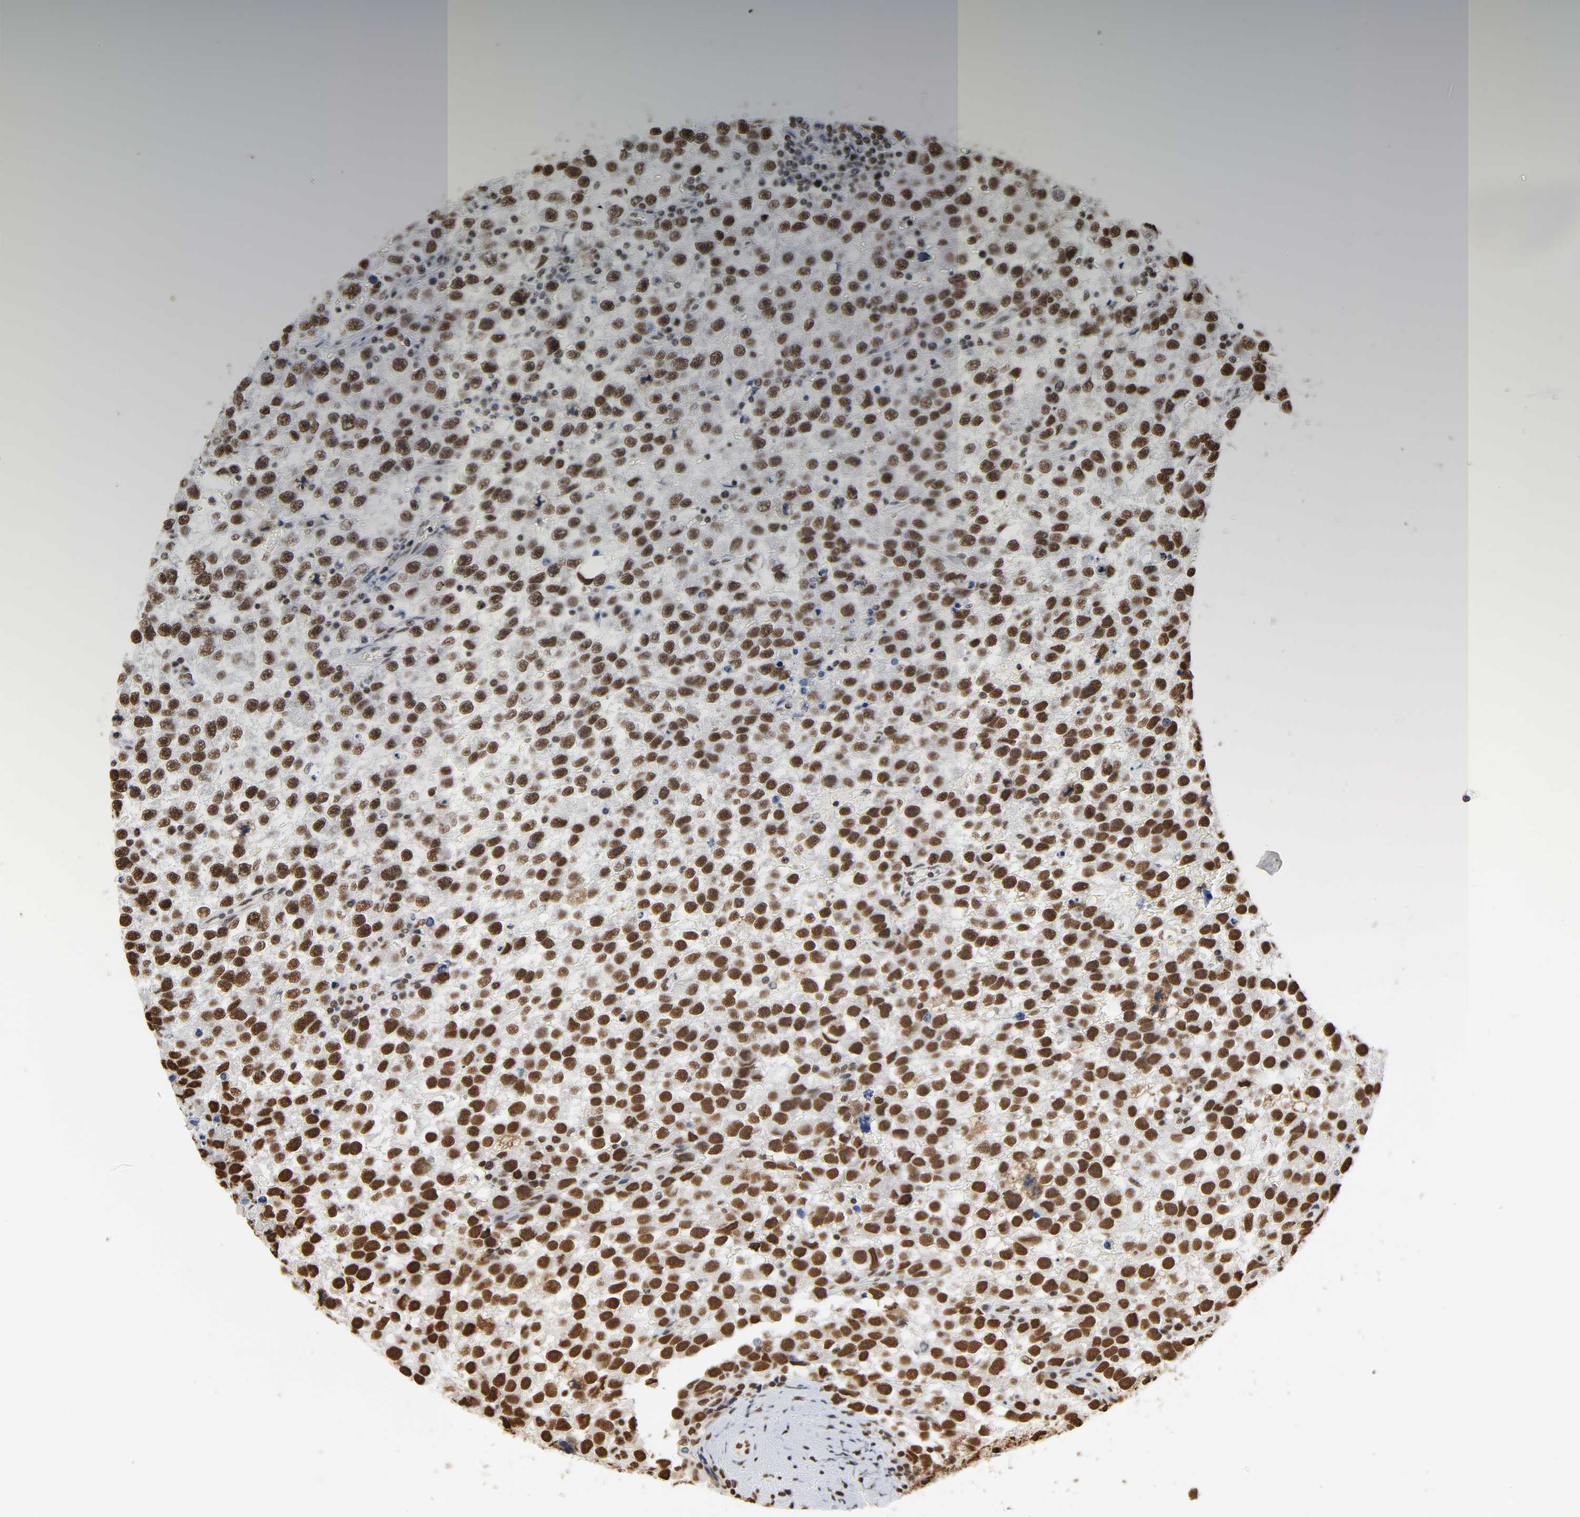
{"staining": {"intensity": "strong", "quantity": ">75%", "location": "nuclear"}, "tissue": "testis cancer", "cell_type": "Tumor cells", "image_type": "cancer", "snomed": [{"axis": "morphology", "description": "Seminoma, NOS"}, {"axis": "topography", "description": "Testis"}], "caption": "Human seminoma (testis) stained with a brown dye exhibits strong nuclear positive staining in about >75% of tumor cells.", "gene": "HNRNPC", "patient": {"sex": "male", "age": 33}}